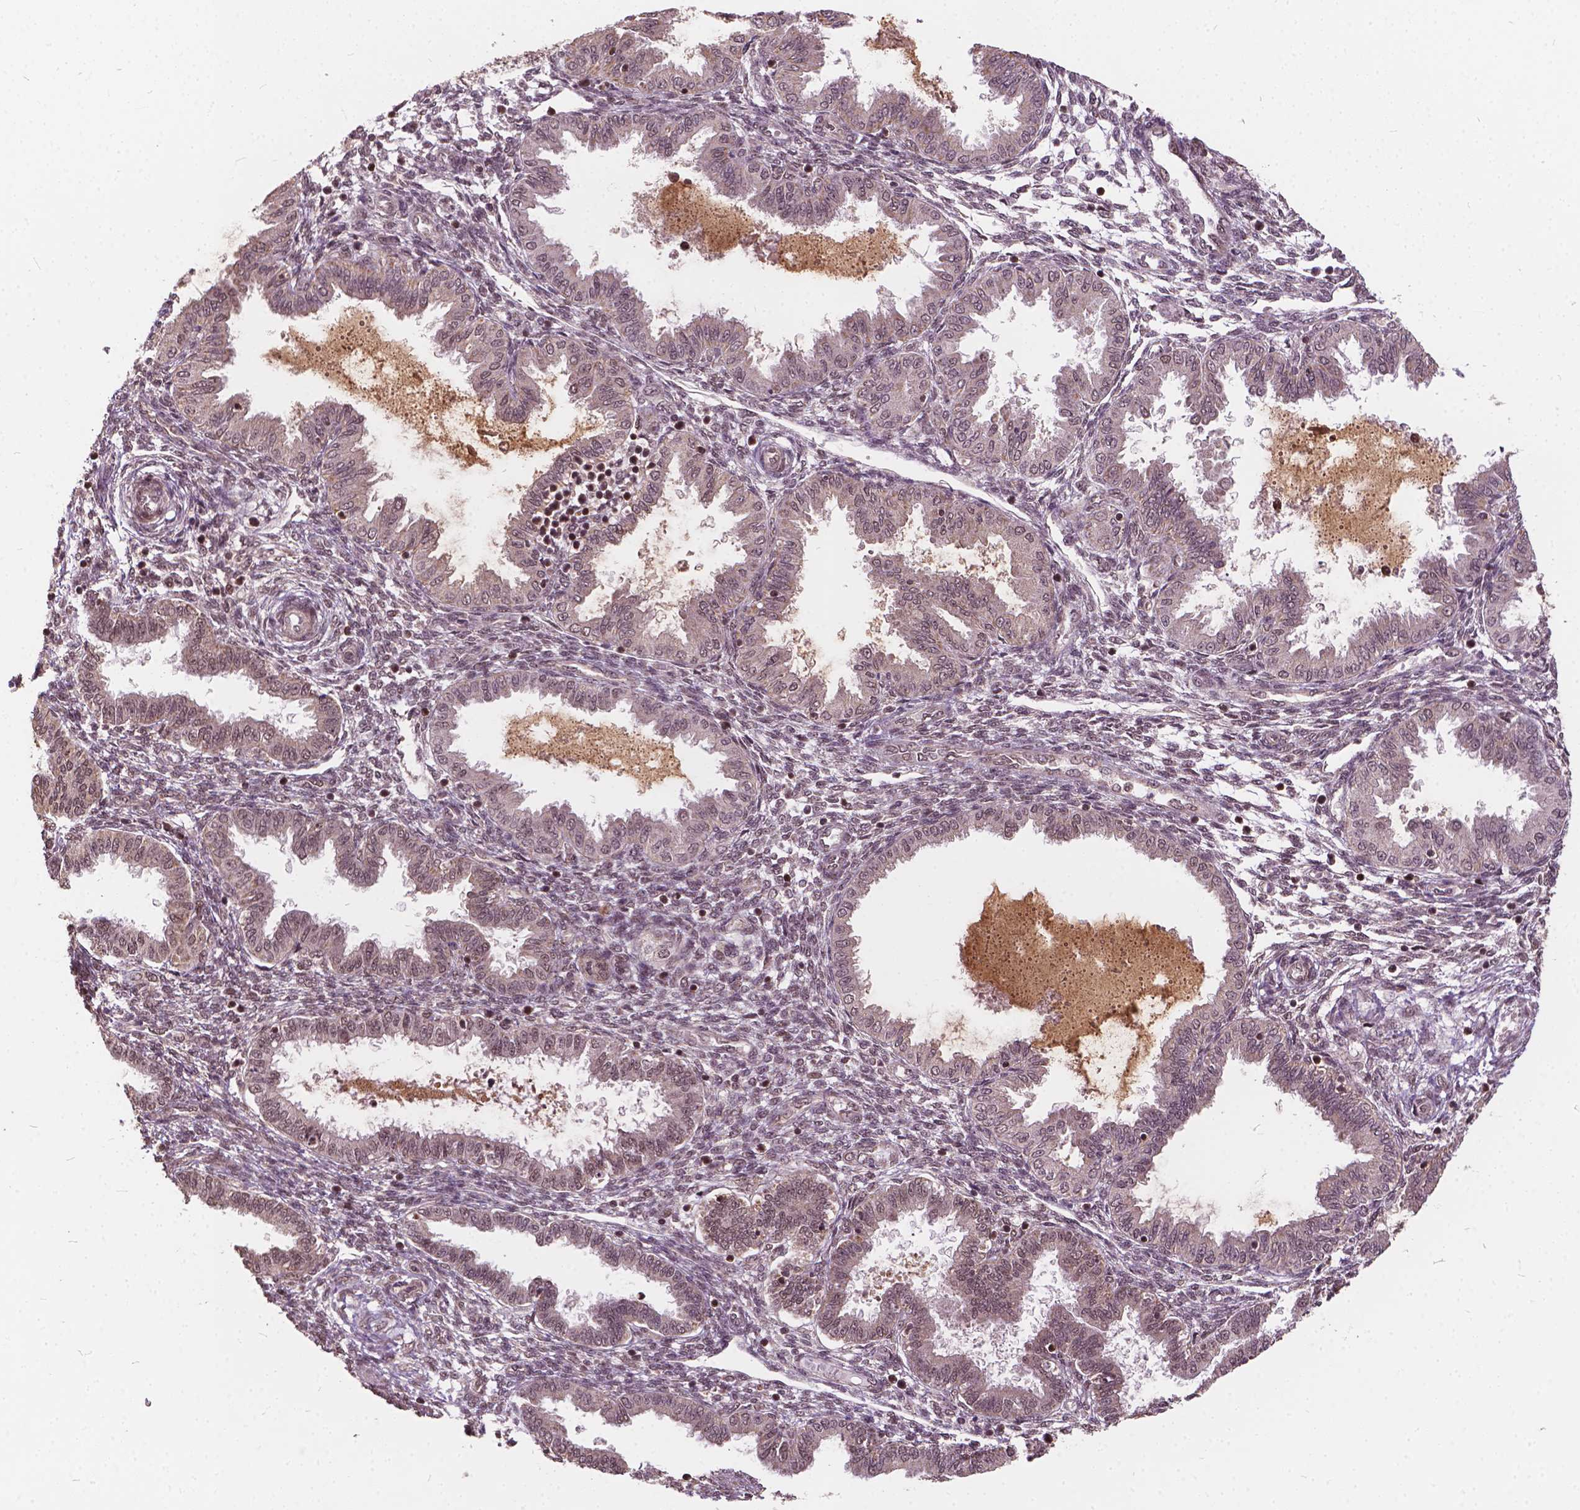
{"staining": {"intensity": "moderate", "quantity": ">75%", "location": "nuclear"}, "tissue": "endometrium", "cell_type": "Cells in endometrial stroma", "image_type": "normal", "snomed": [{"axis": "morphology", "description": "Normal tissue, NOS"}, {"axis": "topography", "description": "Endometrium"}], "caption": "This image displays immunohistochemistry (IHC) staining of unremarkable human endometrium, with medium moderate nuclear staining in about >75% of cells in endometrial stroma.", "gene": "GPS2", "patient": {"sex": "female", "age": 33}}